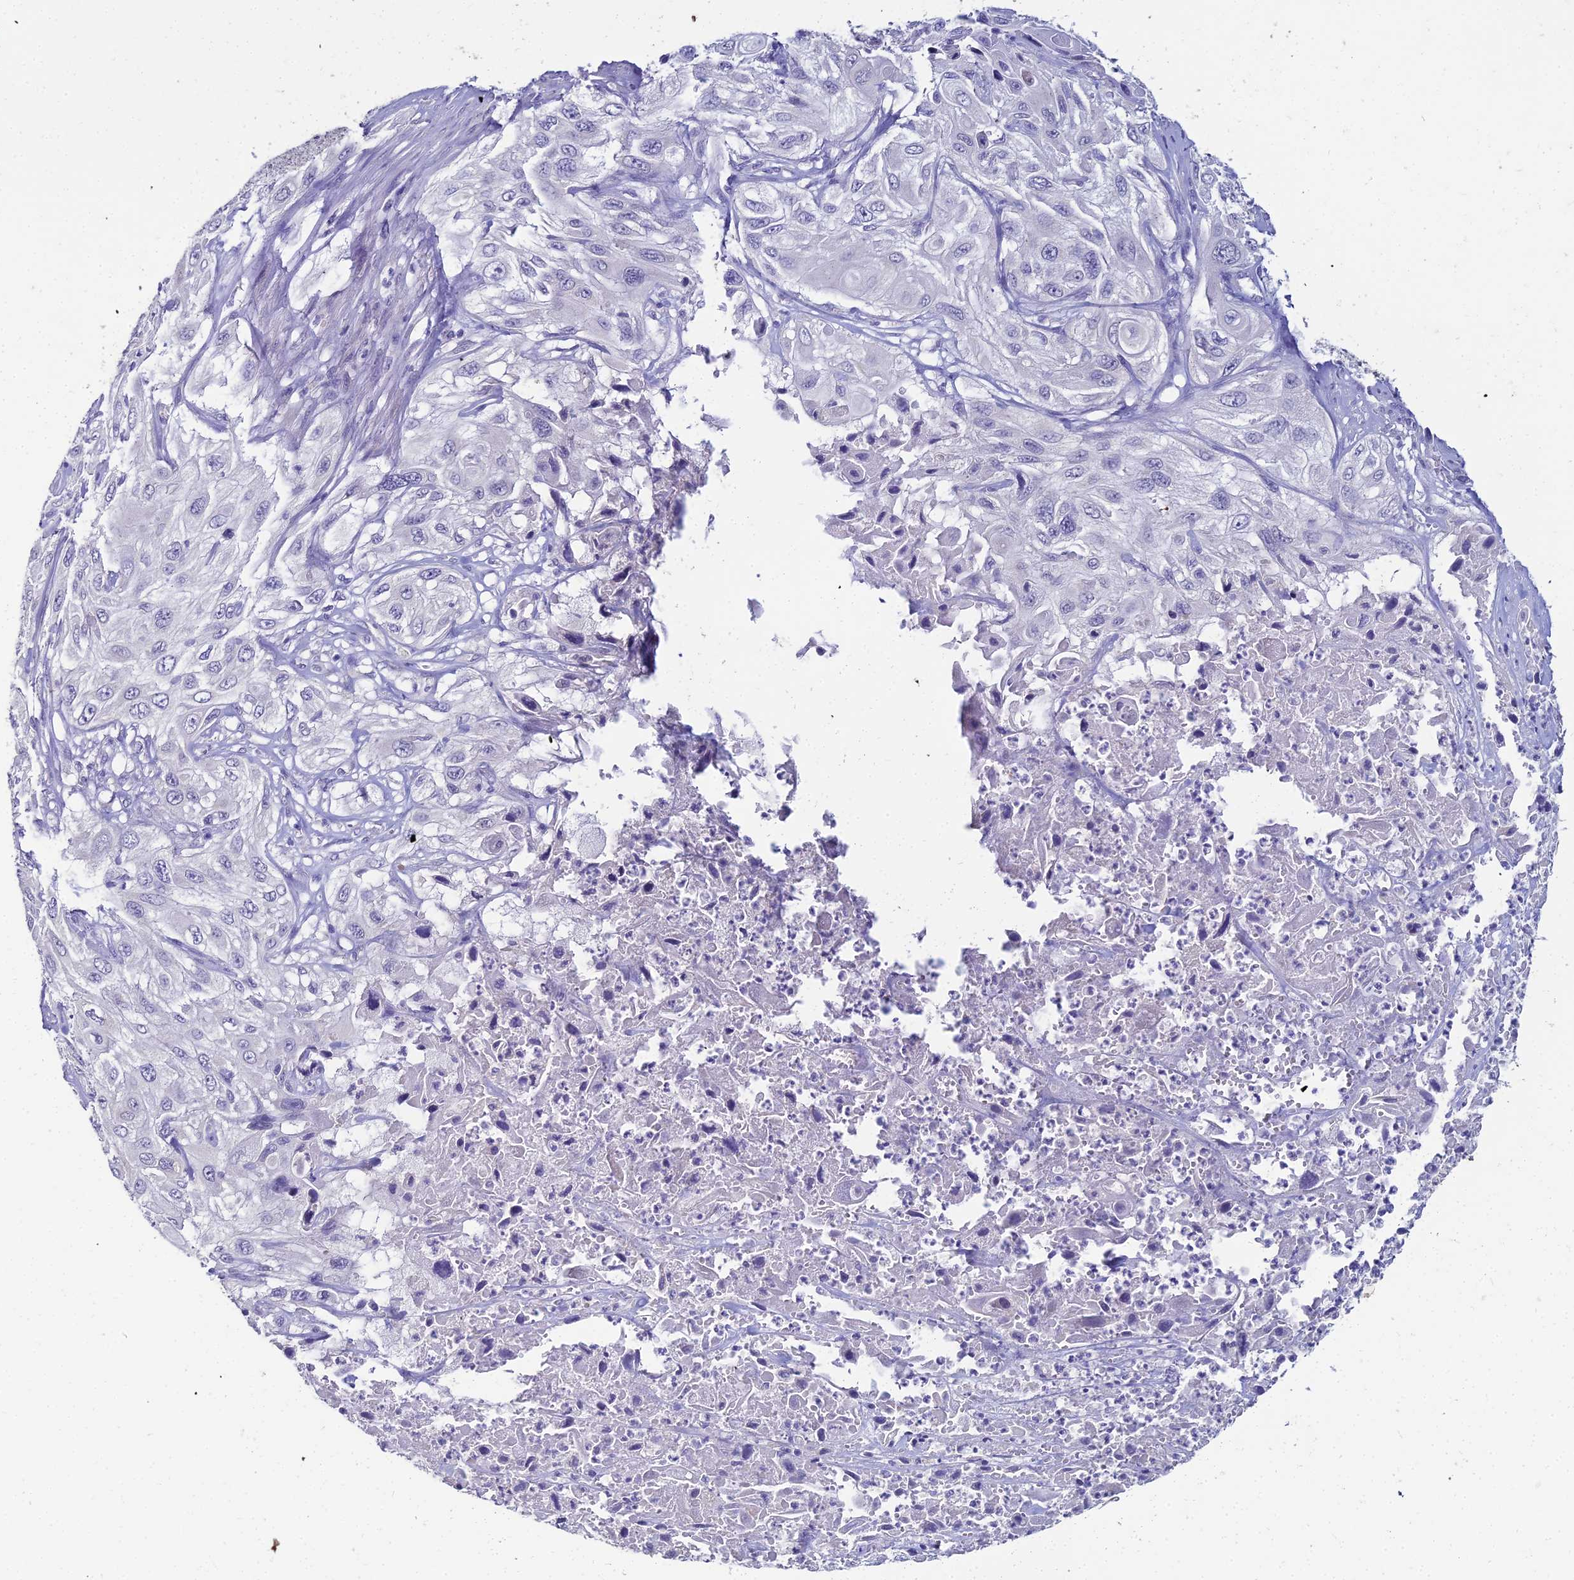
{"staining": {"intensity": "negative", "quantity": "none", "location": "none"}, "tissue": "cervical cancer", "cell_type": "Tumor cells", "image_type": "cancer", "snomed": [{"axis": "morphology", "description": "Squamous cell carcinoma, NOS"}, {"axis": "topography", "description": "Cervix"}], "caption": "Cervical cancer (squamous cell carcinoma) was stained to show a protein in brown. There is no significant positivity in tumor cells.", "gene": "NPY", "patient": {"sex": "female", "age": 42}}